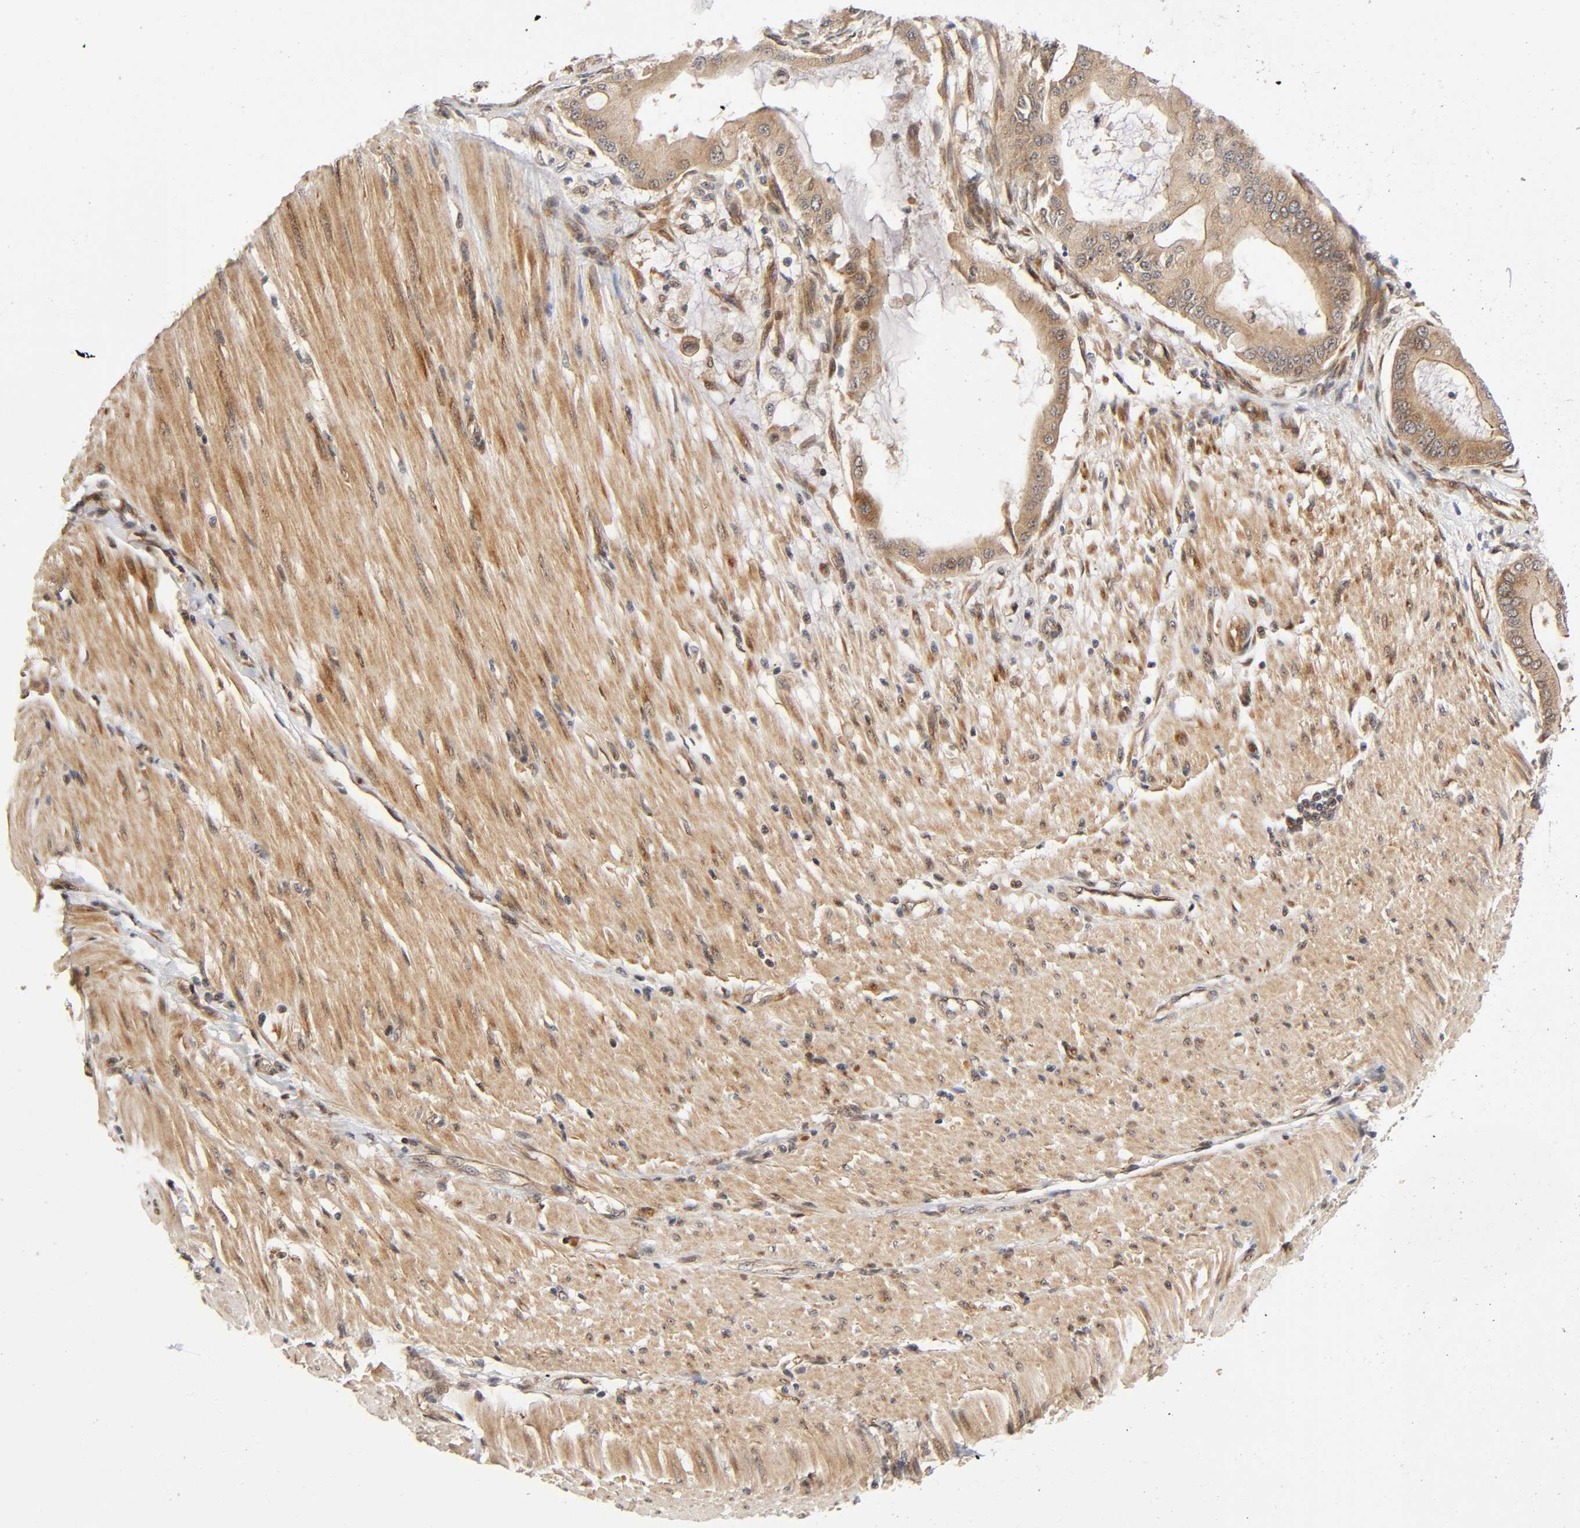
{"staining": {"intensity": "weak", "quantity": ">75%", "location": "cytoplasmic/membranous"}, "tissue": "pancreatic cancer", "cell_type": "Tumor cells", "image_type": "cancer", "snomed": [{"axis": "morphology", "description": "Adenocarcinoma, NOS"}, {"axis": "morphology", "description": "Adenocarcinoma, metastatic, NOS"}, {"axis": "topography", "description": "Lymph node"}, {"axis": "topography", "description": "Pancreas"}, {"axis": "topography", "description": "Duodenum"}], "caption": "A high-resolution histopathology image shows immunohistochemistry (IHC) staining of pancreatic cancer (metastatic adenocarcinoma), which exhibits weak cytoplasmic/membranous positivity in about >75% of tumor cells.", "gene": "IQCJ-SCHIP1", "patient": {"sex": "female", "age": 64}}